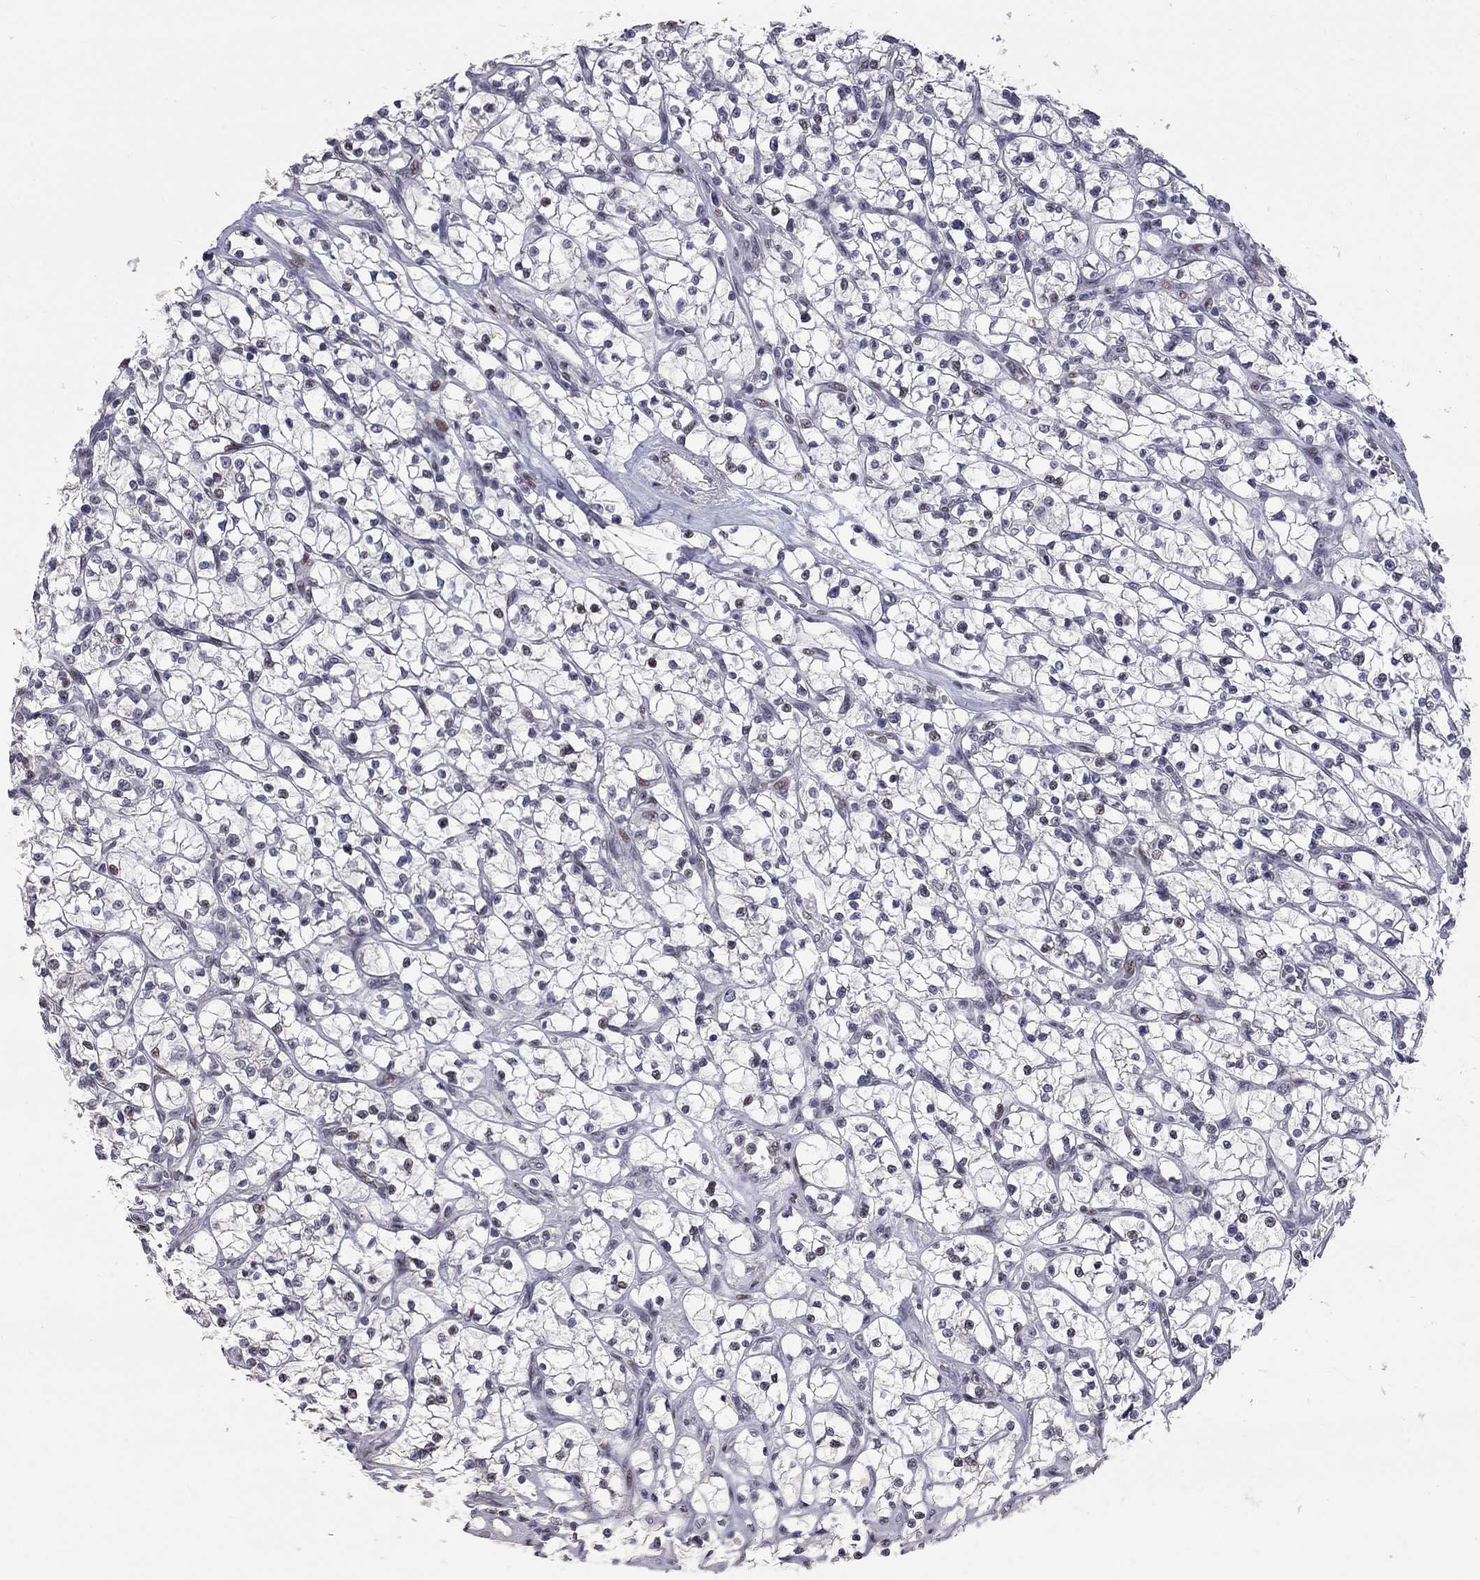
{"staining": {"intensity": "negative", "quantity": "none", "location": "none"}, "tissue": "renal cancer", "cell_type": "Tumor cells", "image_type": "cancer", "snomed": [{"axis": "morphology", "description": "Adenocarcinoma, NOS"}, {"axis": "topography", "description": "Kidney"}], "caption": "Immunohistochemistry (IHC) of renal adenocarcinoma shows no staining in tumor cells.", "gene": "ZNF154", "patient": {"sex": "female", "age": 64}}